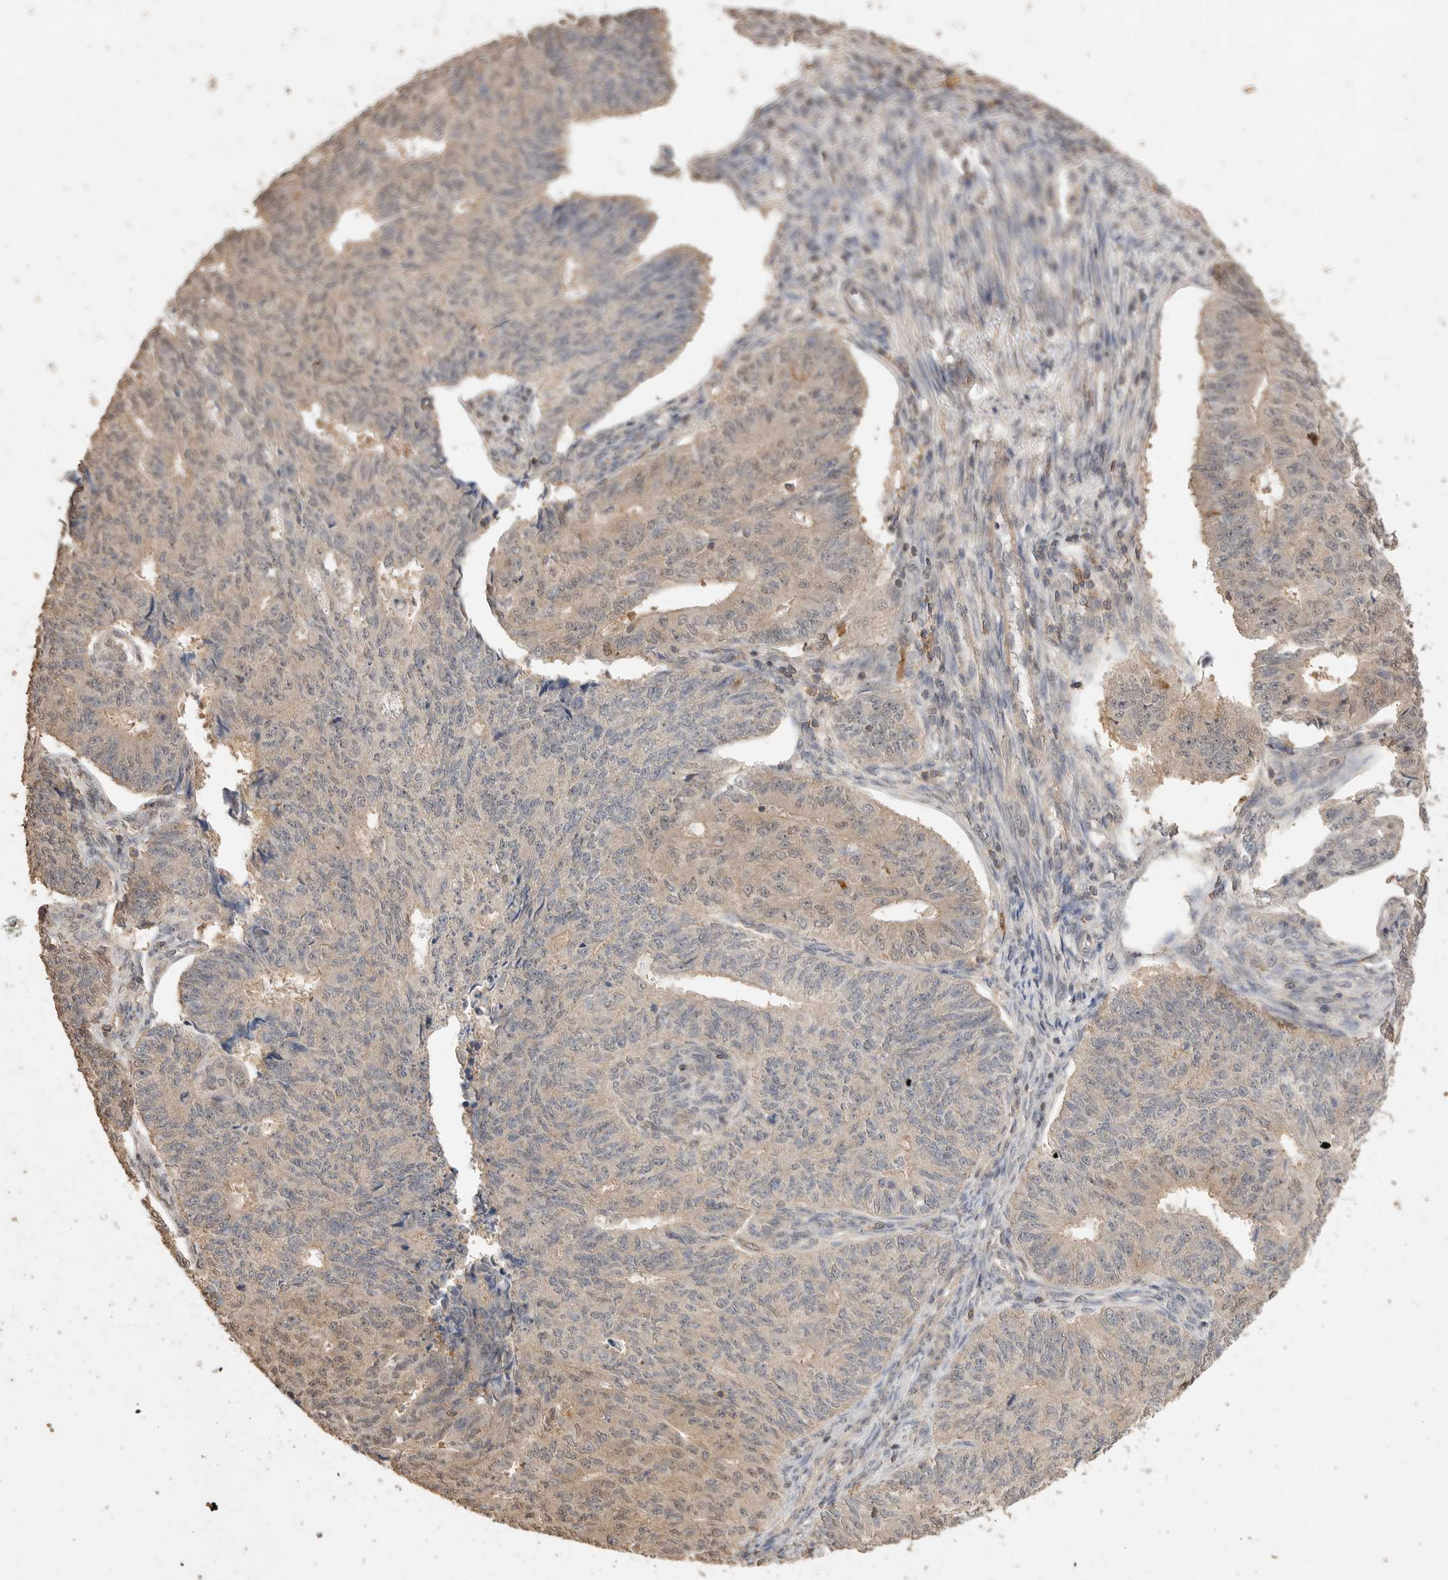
{"staining": {"intensity": "weak", "quantity": "<25%", "location": "nuclear"}, "tissue": "endometrial cancer", "cell_type": "Tumor cells", "image_type": "cancer", "snomed": [{"axis": "morphology", "description": "Adenocarcinoma, NOS"}, {"axis": "topography", "description": "Endometrium"}], "caption": "An image of human endometrial adenocarcinoma is negative for staining in tumor cells.", "gene": "MAP2K1", "patient": {"sex": "female", "age": 32}}